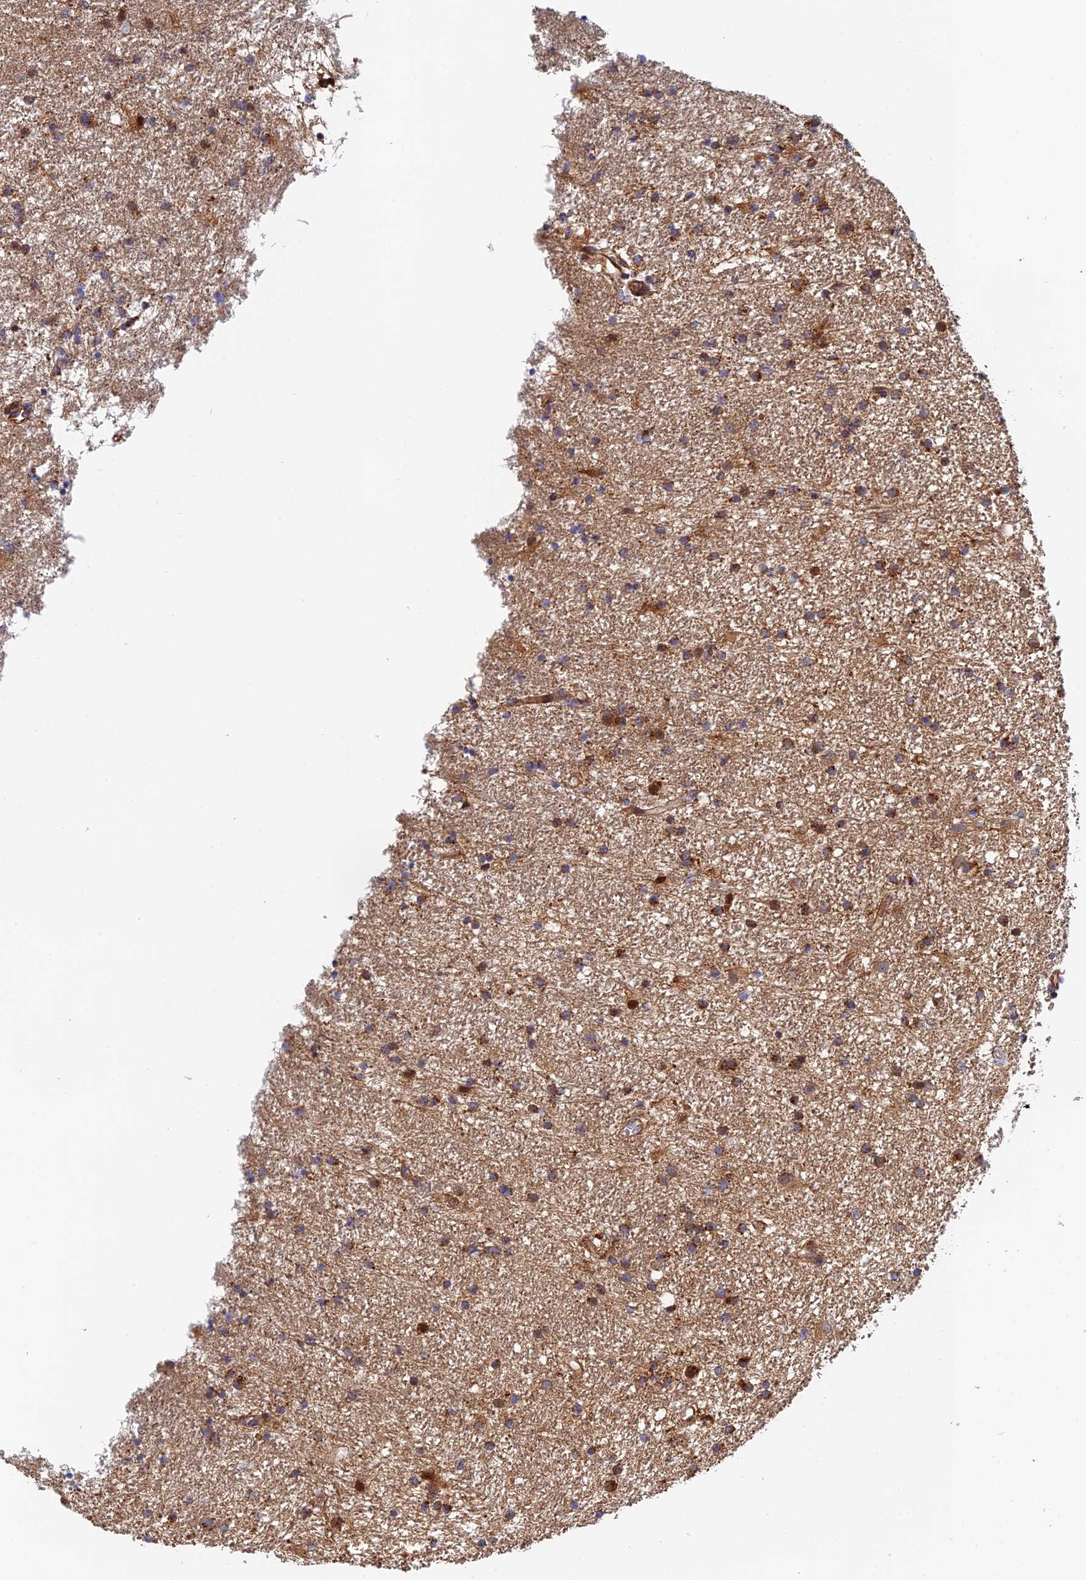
{"staining": {"intensity": "moderate", "quantity": "25%-75%", "location": "cytoplasmic/membranous"}, "tissue": "glioma", "cell_type": "Tumor cells", "image_type": "cancer", "snomed": [{"axis": "morphology", "description": "Glioma, malignant, High grade"}, {"axis": "topography", "description": "Brain"}], "caption": "Immunohistochemical staining of human glioma demonstrates medium levels of moderate cytoplasmic/membranous protein positivity in about 25%-75% of tumor cells.", "gene": "PPP2R3C", "patient": {"sex": "male", "age": 77}}